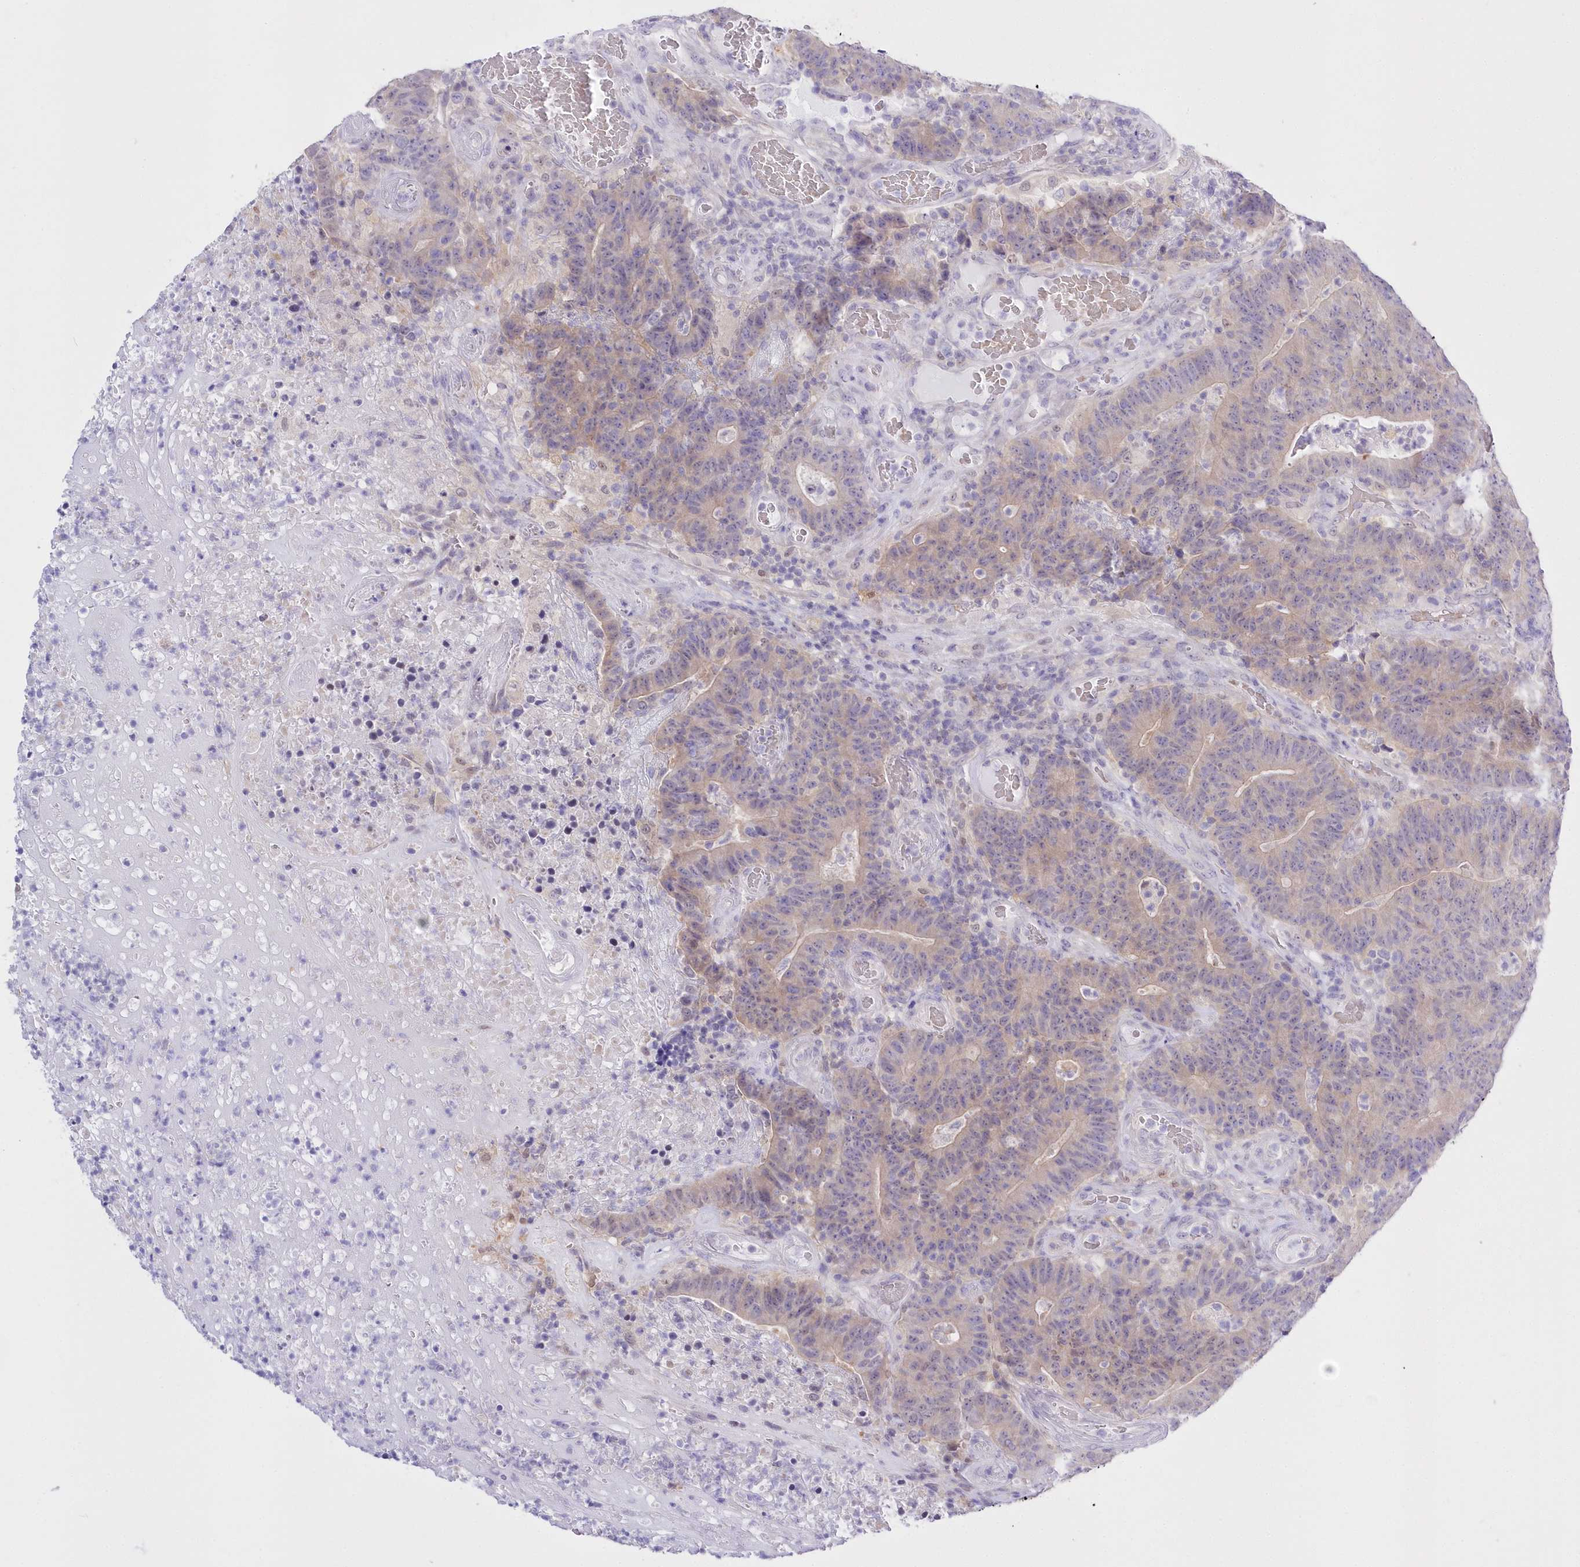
{"staining": {"intensity": "weak", "quantity": ">75%", "location": "cytoplasmic/membranous"}, "tissue": "colorectal cancer", "cell_type": "Tumor cells", "image_type": "cancer", "snomed": [{"axis": "morphology", "description": "Normal tissue, NOS"}, {"axis": "morphology", "description": "Adenocarcinoma, NOS"}, {"axis": "topography", "description": "Colon"}], "caption": "Human adenocarcinoma (colorectal) stained for a protein (brown) exhibits weak cytoplasmic/membranous positive positivity in about >75% of tumor cells.", "gene": "UBA6", "patient": {"sex": "female", "age": 75}}